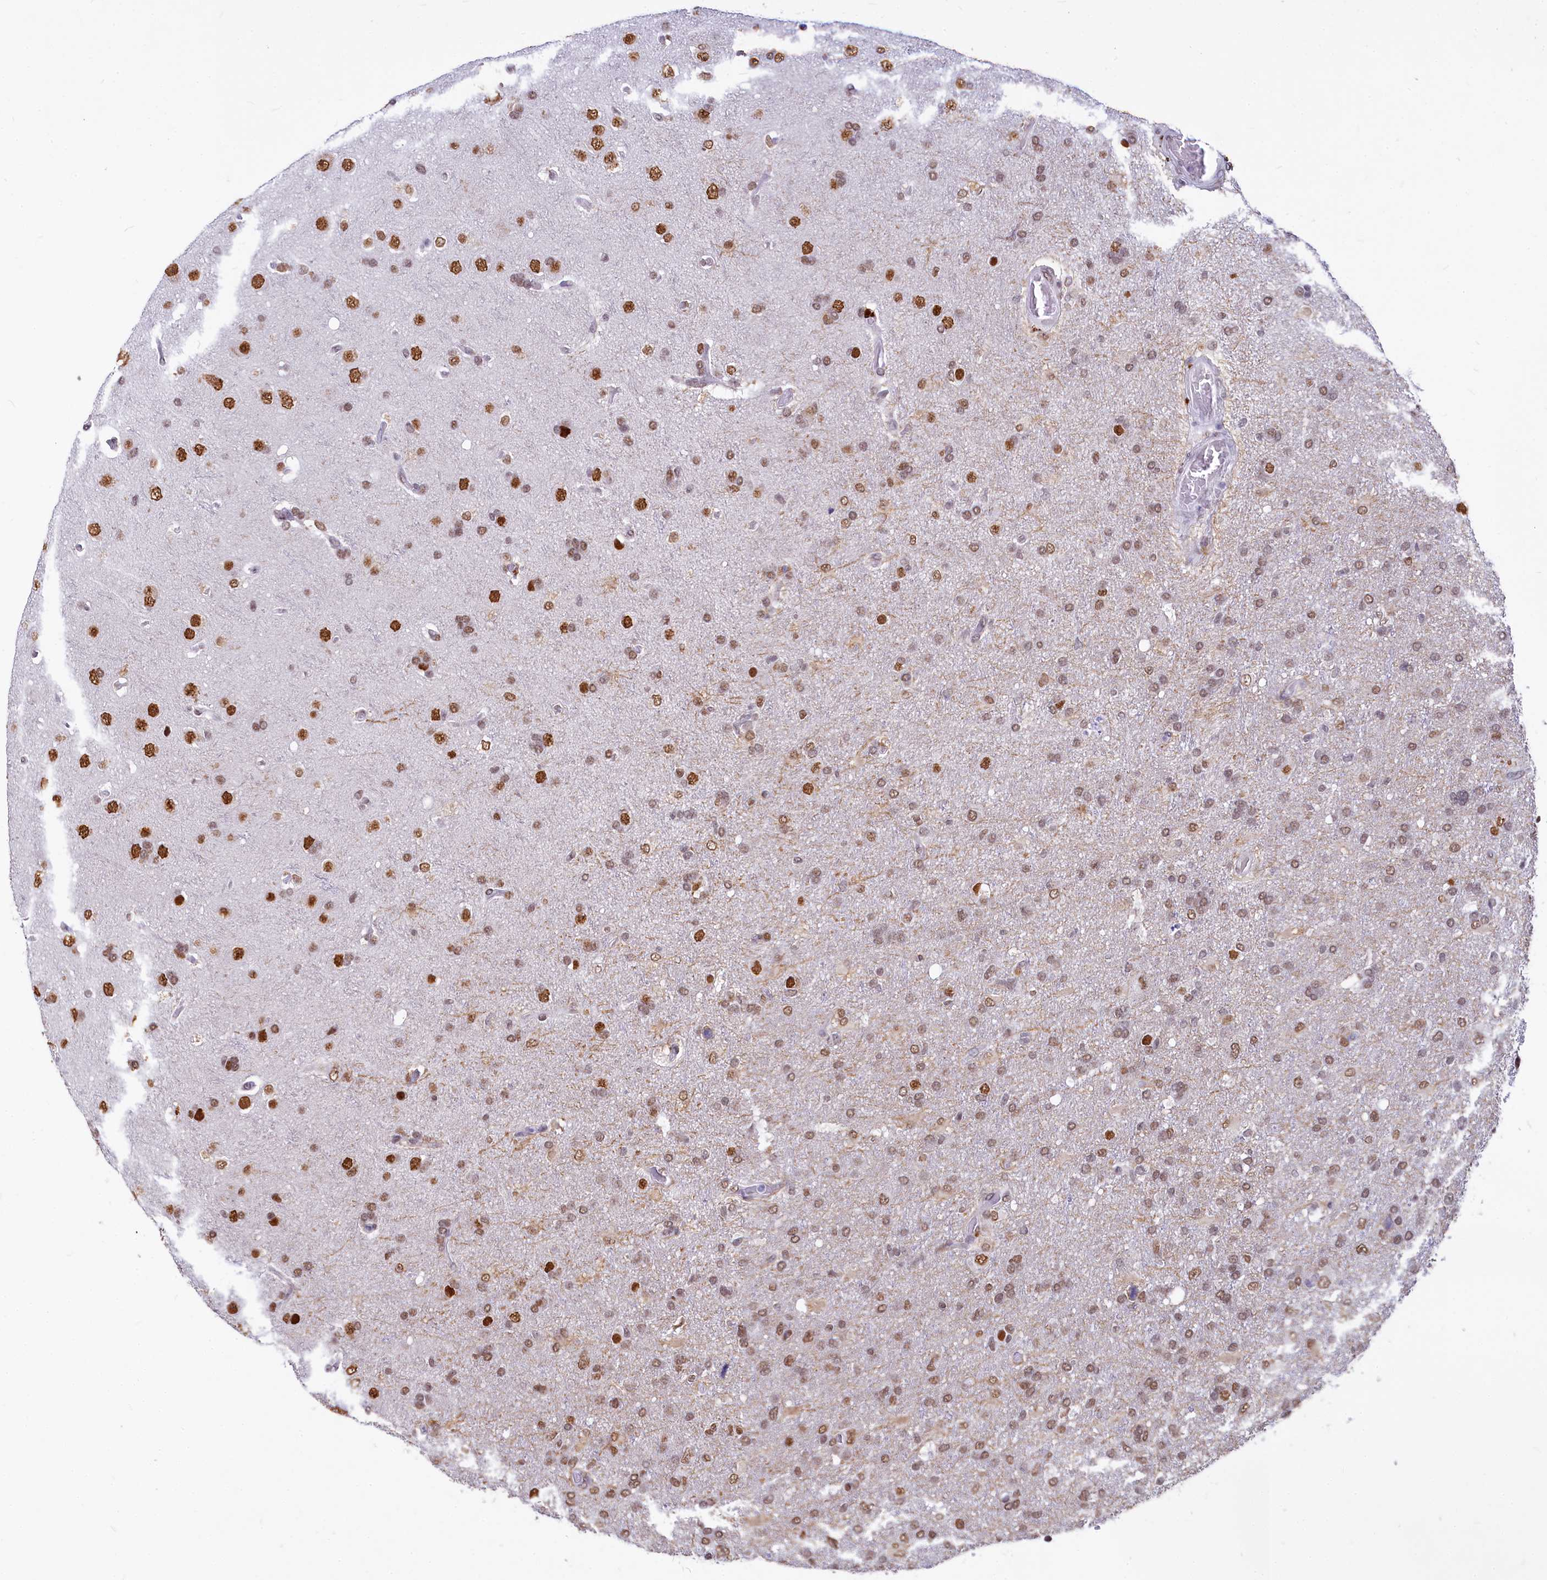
{"staining": {"intensity": "weak", "quantity": ">75%", "location": "nuclear"}, "tissue": "glioma", "cell_type": "Tumor cells", "image_type": "cancer", "snomed": [{"axis": "morphology", "description": "Glioma, malignant, High grade"}, {"axis": "topography", "description": "Brain"}], "caption": "Brown immunohistochemical staining in glioma exhibits weak nuclear expression in approximately >75% of tumor cells.", "gene": "PARPBP", "patient": {"sex": "male", "age": 61}}